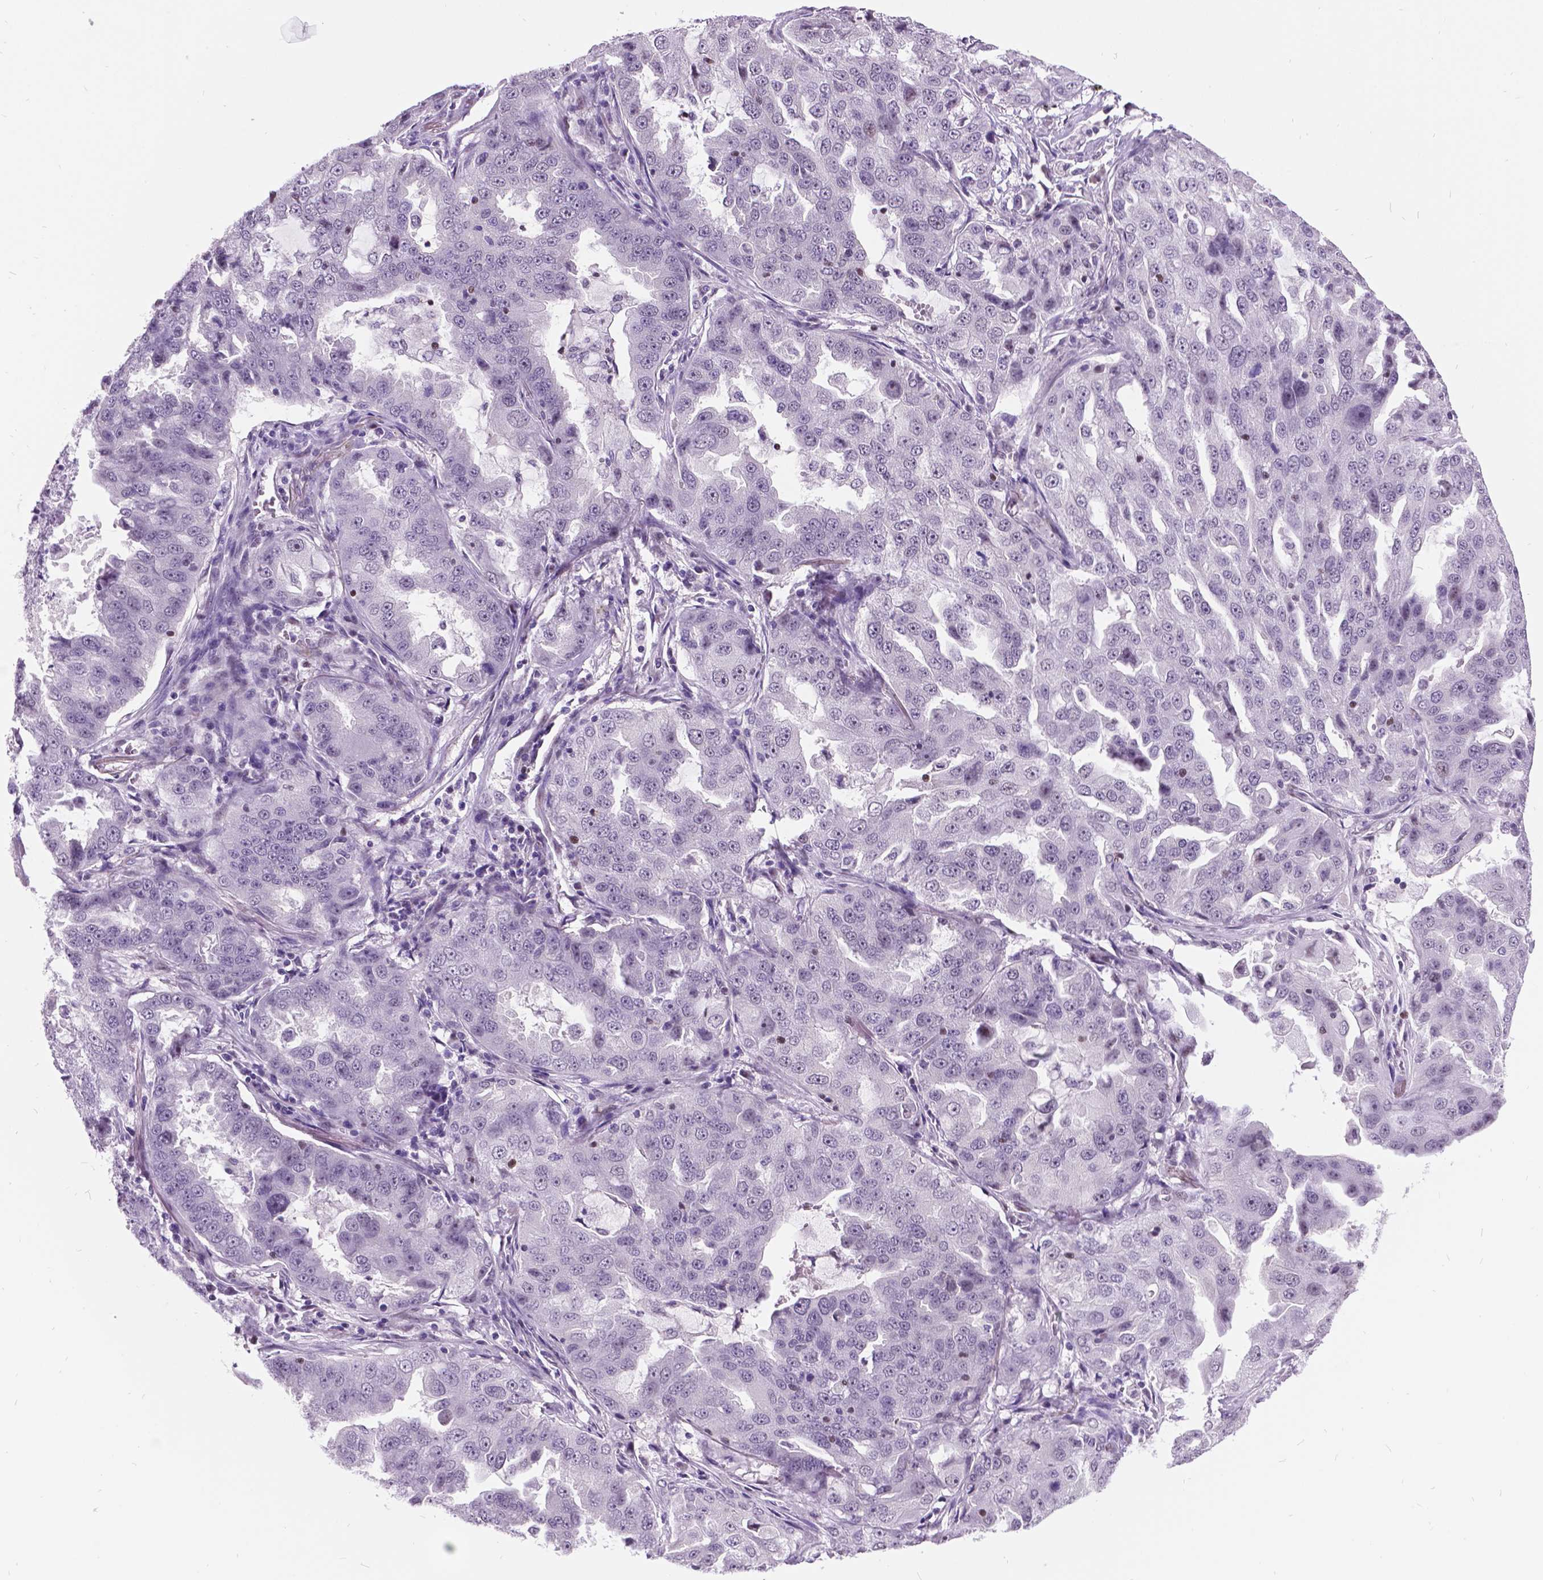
{"staining": {"intensity": "negative", "quantity": "none", "location": "none"}, "tissue": "lung cancer", "cell_type": "Tumor cells", "image_type": "cancer", "snomed": [{"axis": "morphology", "description": "Adenocarcinoma, NOS"}, {"axis": "topography", "description": "Lung"}], "caption": "Lung adenocarcinoma was stained to show a protein in brown. There is no significant expression in tumor cells.", "gene": "DPF3", "patient": {"sex": "female", "age": 61}}